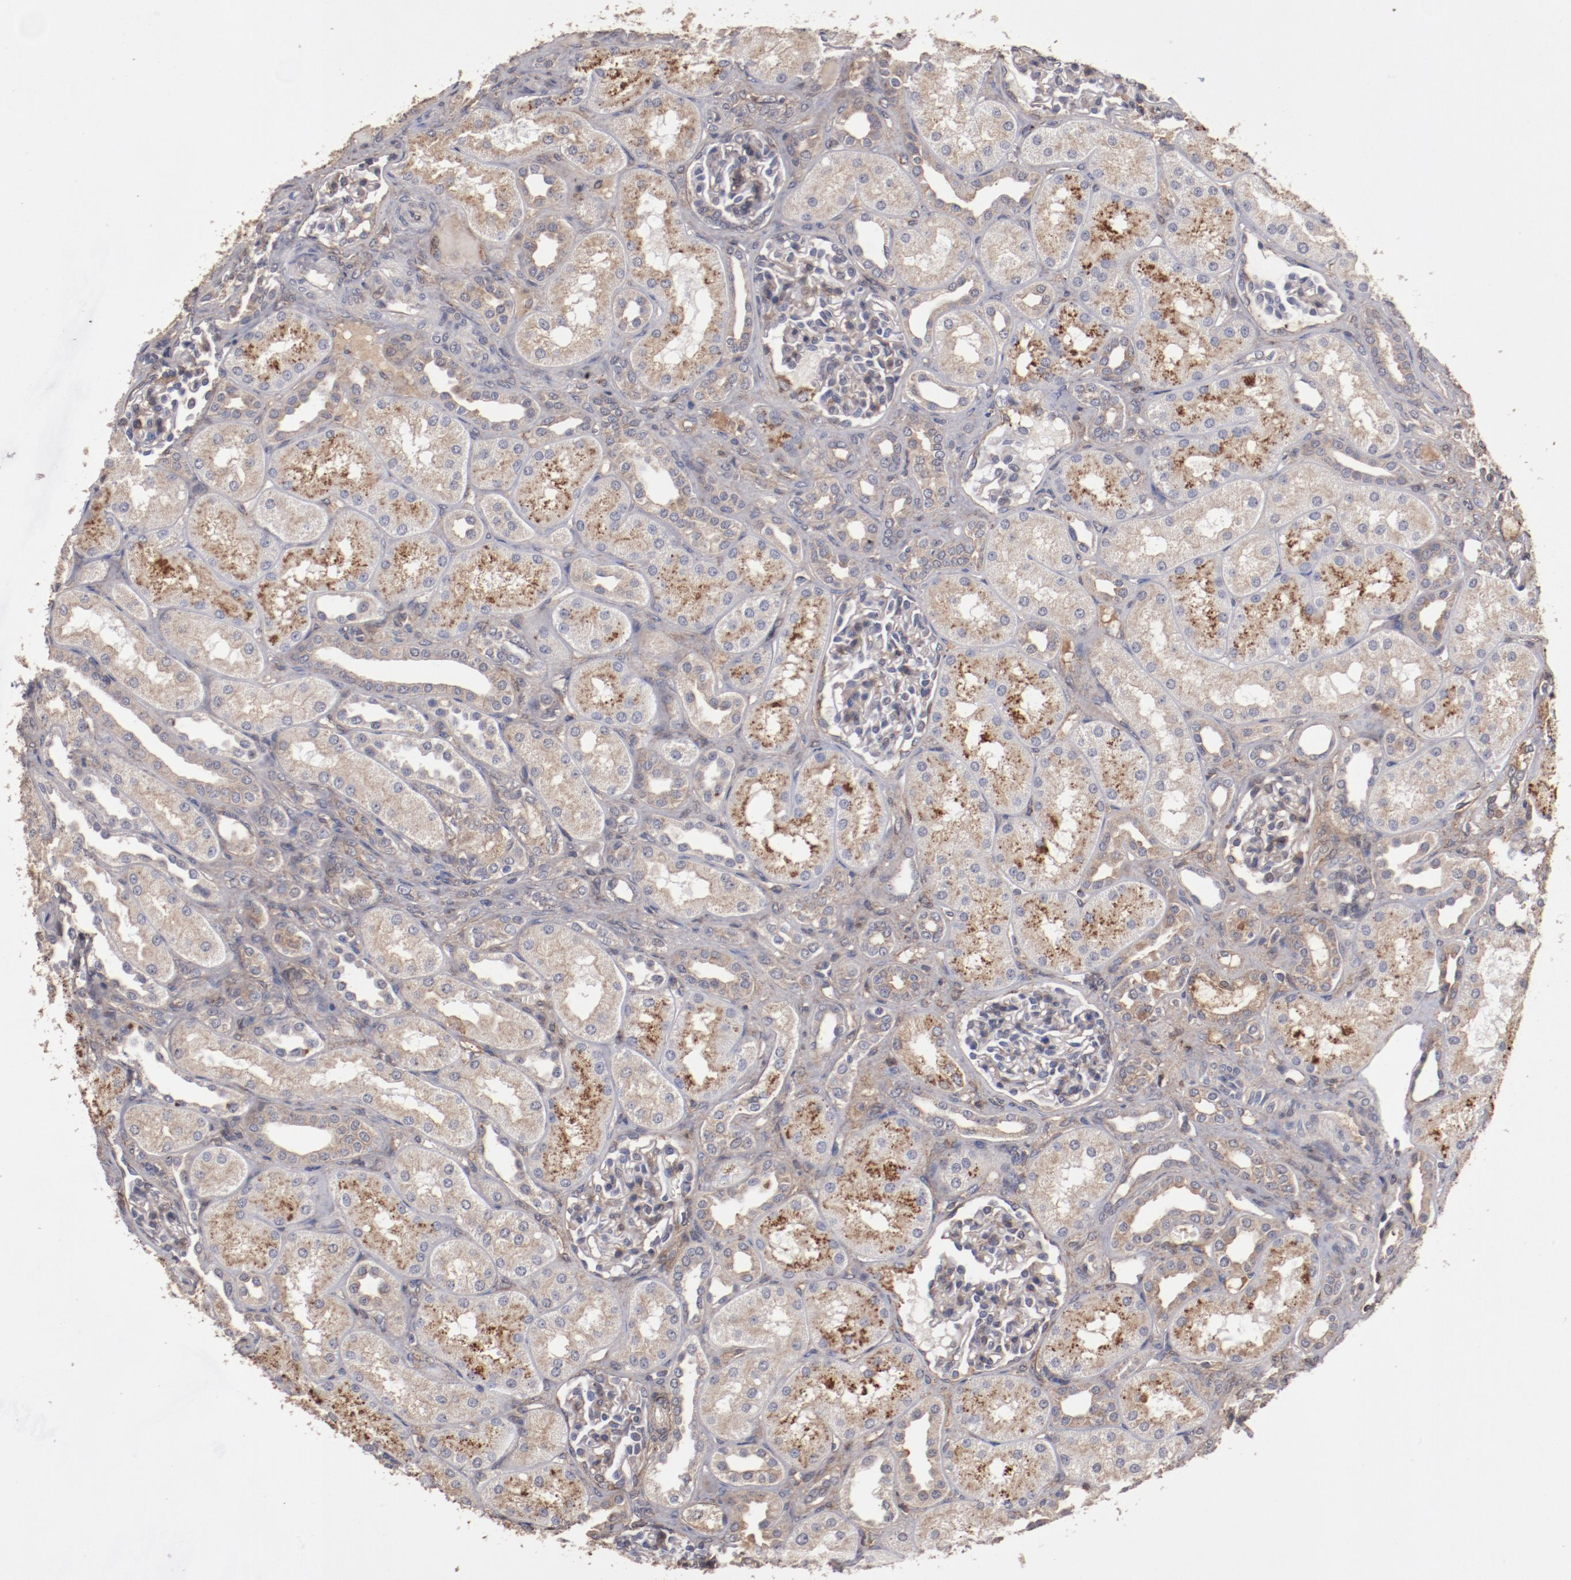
{"staining": {"intensity": "weak", "quantity": ">75%", "location": "cytoplasmic/membranous"}, "tissue": "kidney", "cell_type": "Cells in glomeruli", "image_type": "normal", "snomed": [{"axis": "morphology", "description": "Normal tissue, NOS"}, {"axis": "topography", "description": "Kidney"}], "caption": "Immunohistochemistry of unremarkable kidney displays low levels of weak cytoplasmic/membranous positivity in about >75% of cells in glomeruli.", "gene": "DIPK2B", "patient": {"sex": "male", "age": 7}}